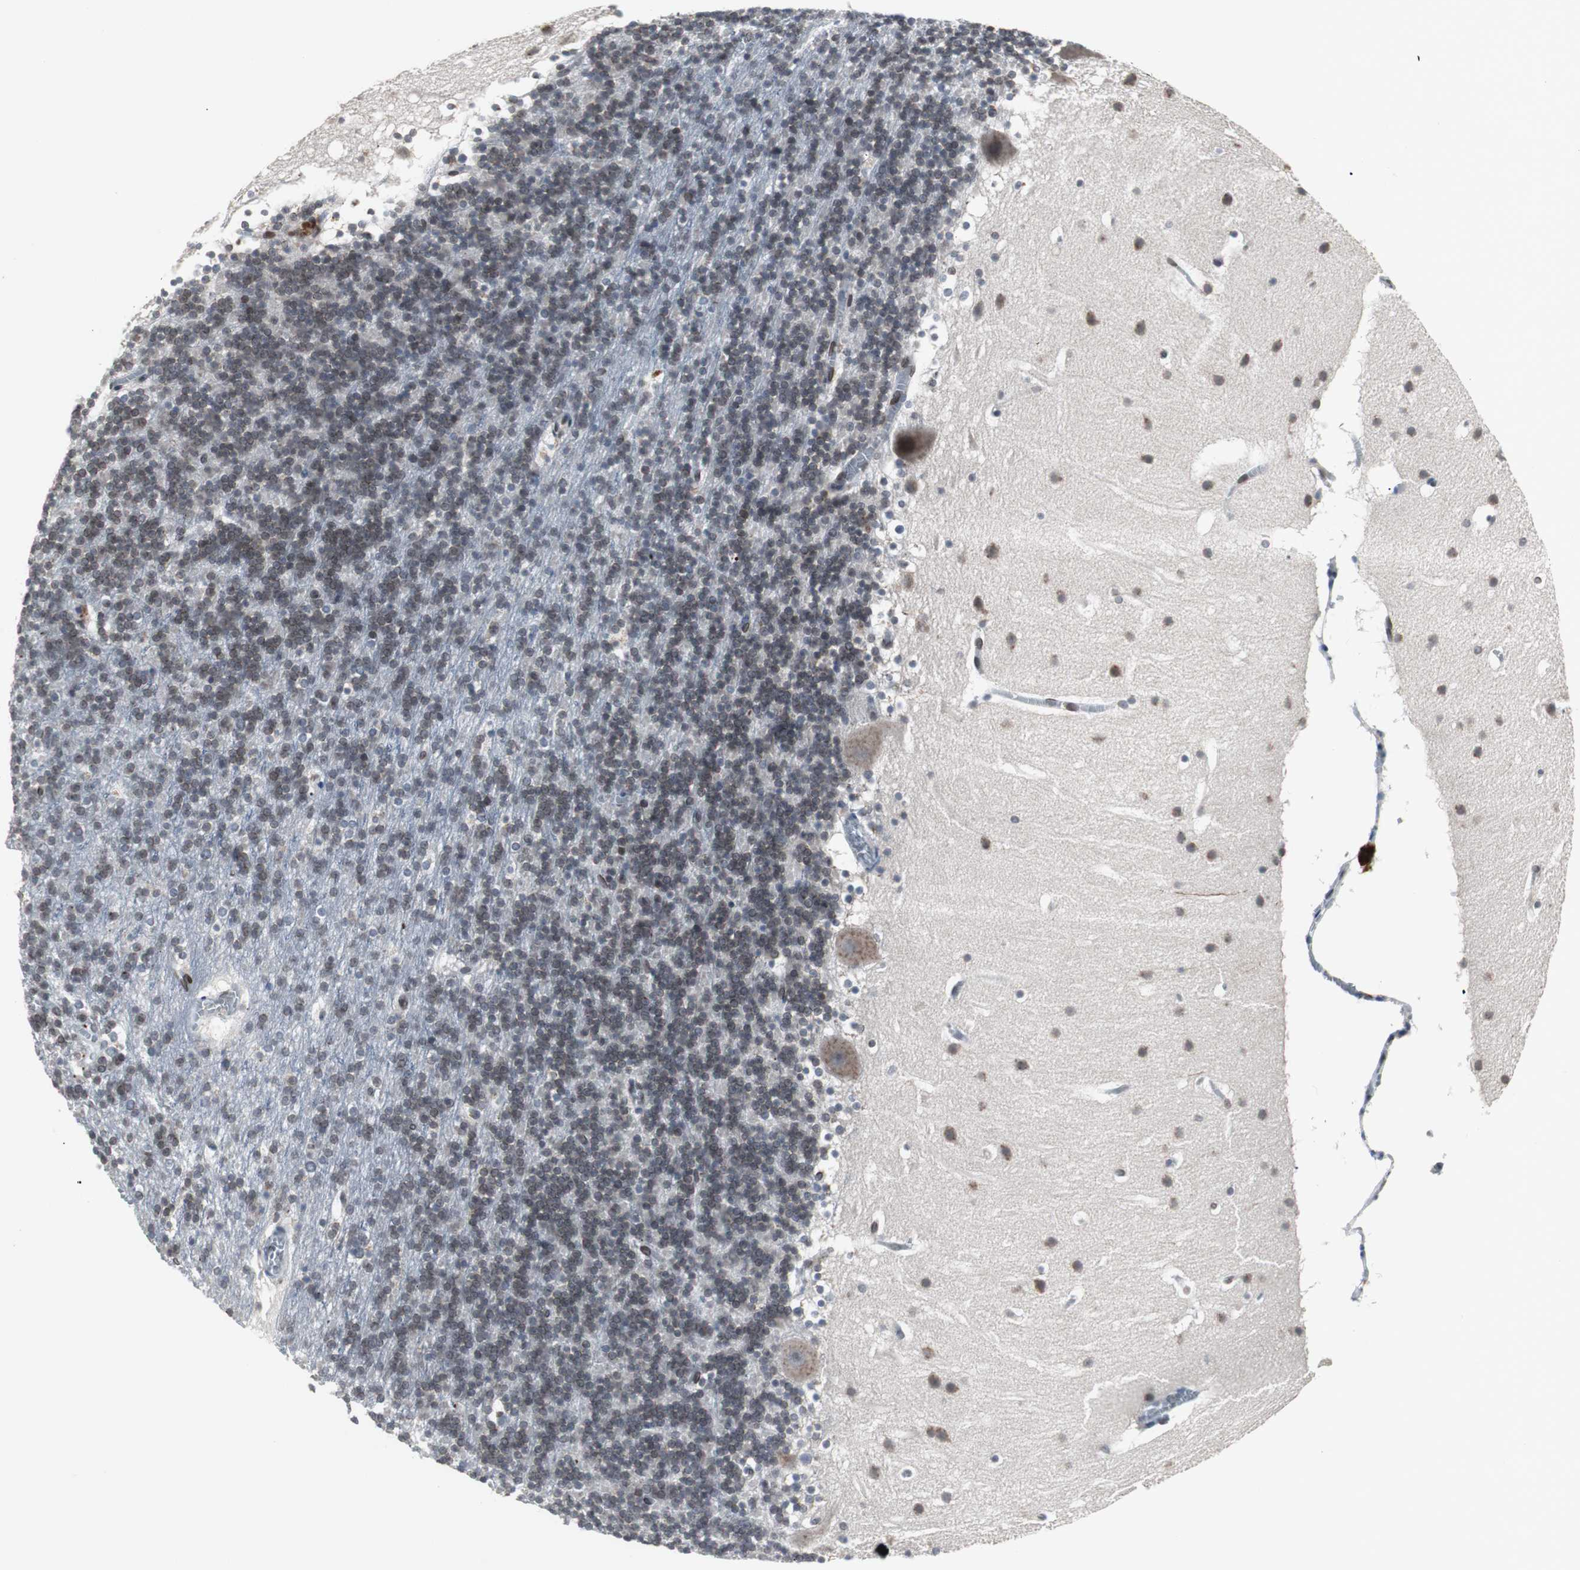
{"staining": {"intensity": "weak", "quantity": "25%-75%", "location": "cytoplasmic/membranous"}, "tissue": "cerebellum", "cell_type": "Cells in granular layer", "image_type": "normal", "snomed": [{"axis": "morphology", "description": "Normal tissue, NOS"}, {"axis": "topography", "description": "Cerebellum"}], "caption": "This photomicrograph shows IHC staining of normal human cerebellum, with low weak cytoplasmic/membranous staining in approximately 25%-75% of cells in granular layer.", "gene": "ZNF396", "patient": {"sex": "male", "age": 45}}